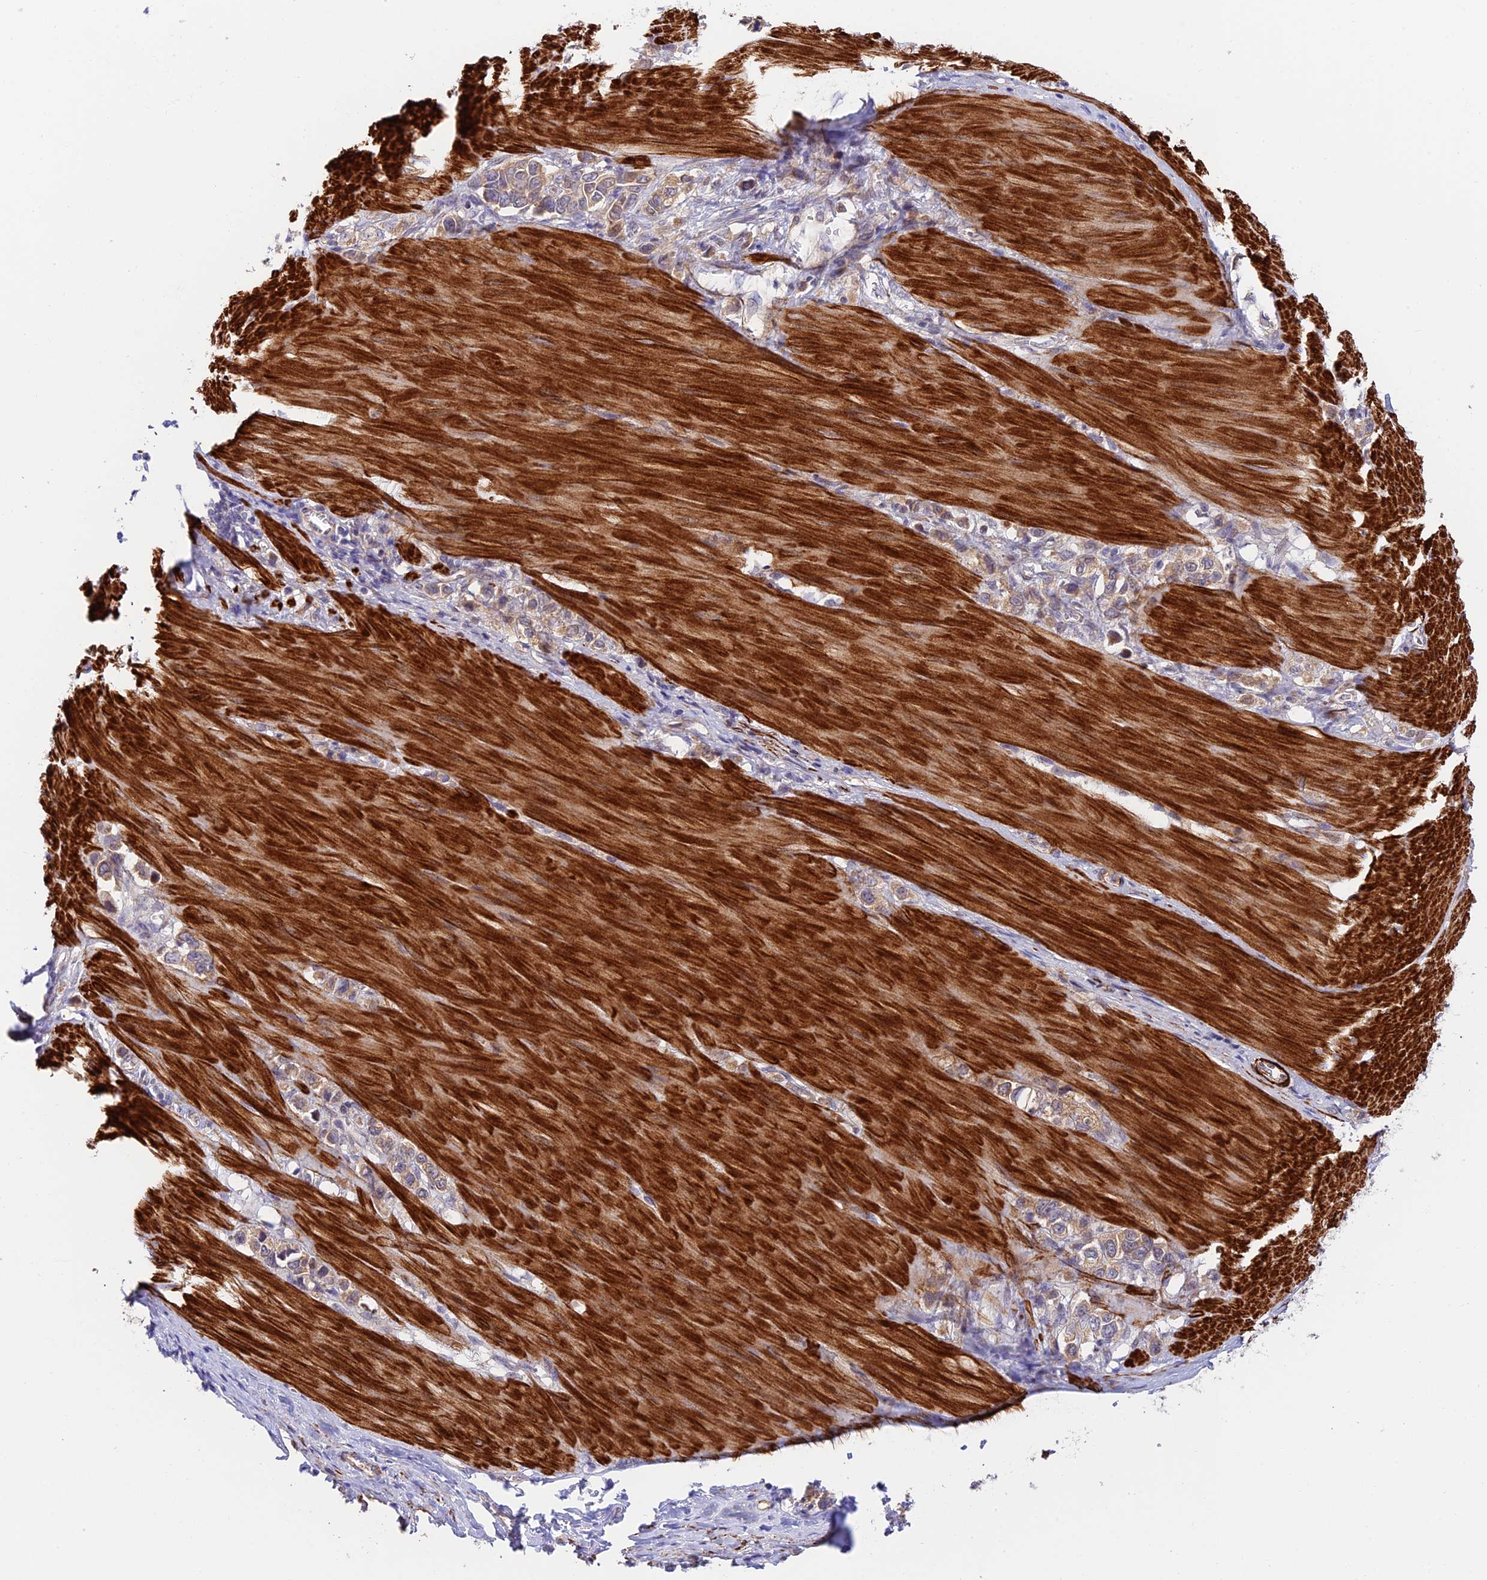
{"staining": {"intensity": "weak", "quantity": ">75%", "location": "cytoplasmic/membranous"}, "tissue": "stomach cancer", "cell_type": "Tumor cells", "image_type": "cancer", "snomed": [{"axis": "morphology", "description": "Adenocarcinoma, NOS"}, {"axis": "topography", "description": "Stomach"}], "caption": "A micrograph of stomach cancer stained for a protein shows weak cytoplasmic/membranous brown staining in tumor cells.", "gene": "ANKRD50", "patient": {"sex": "female", "age": 65}}